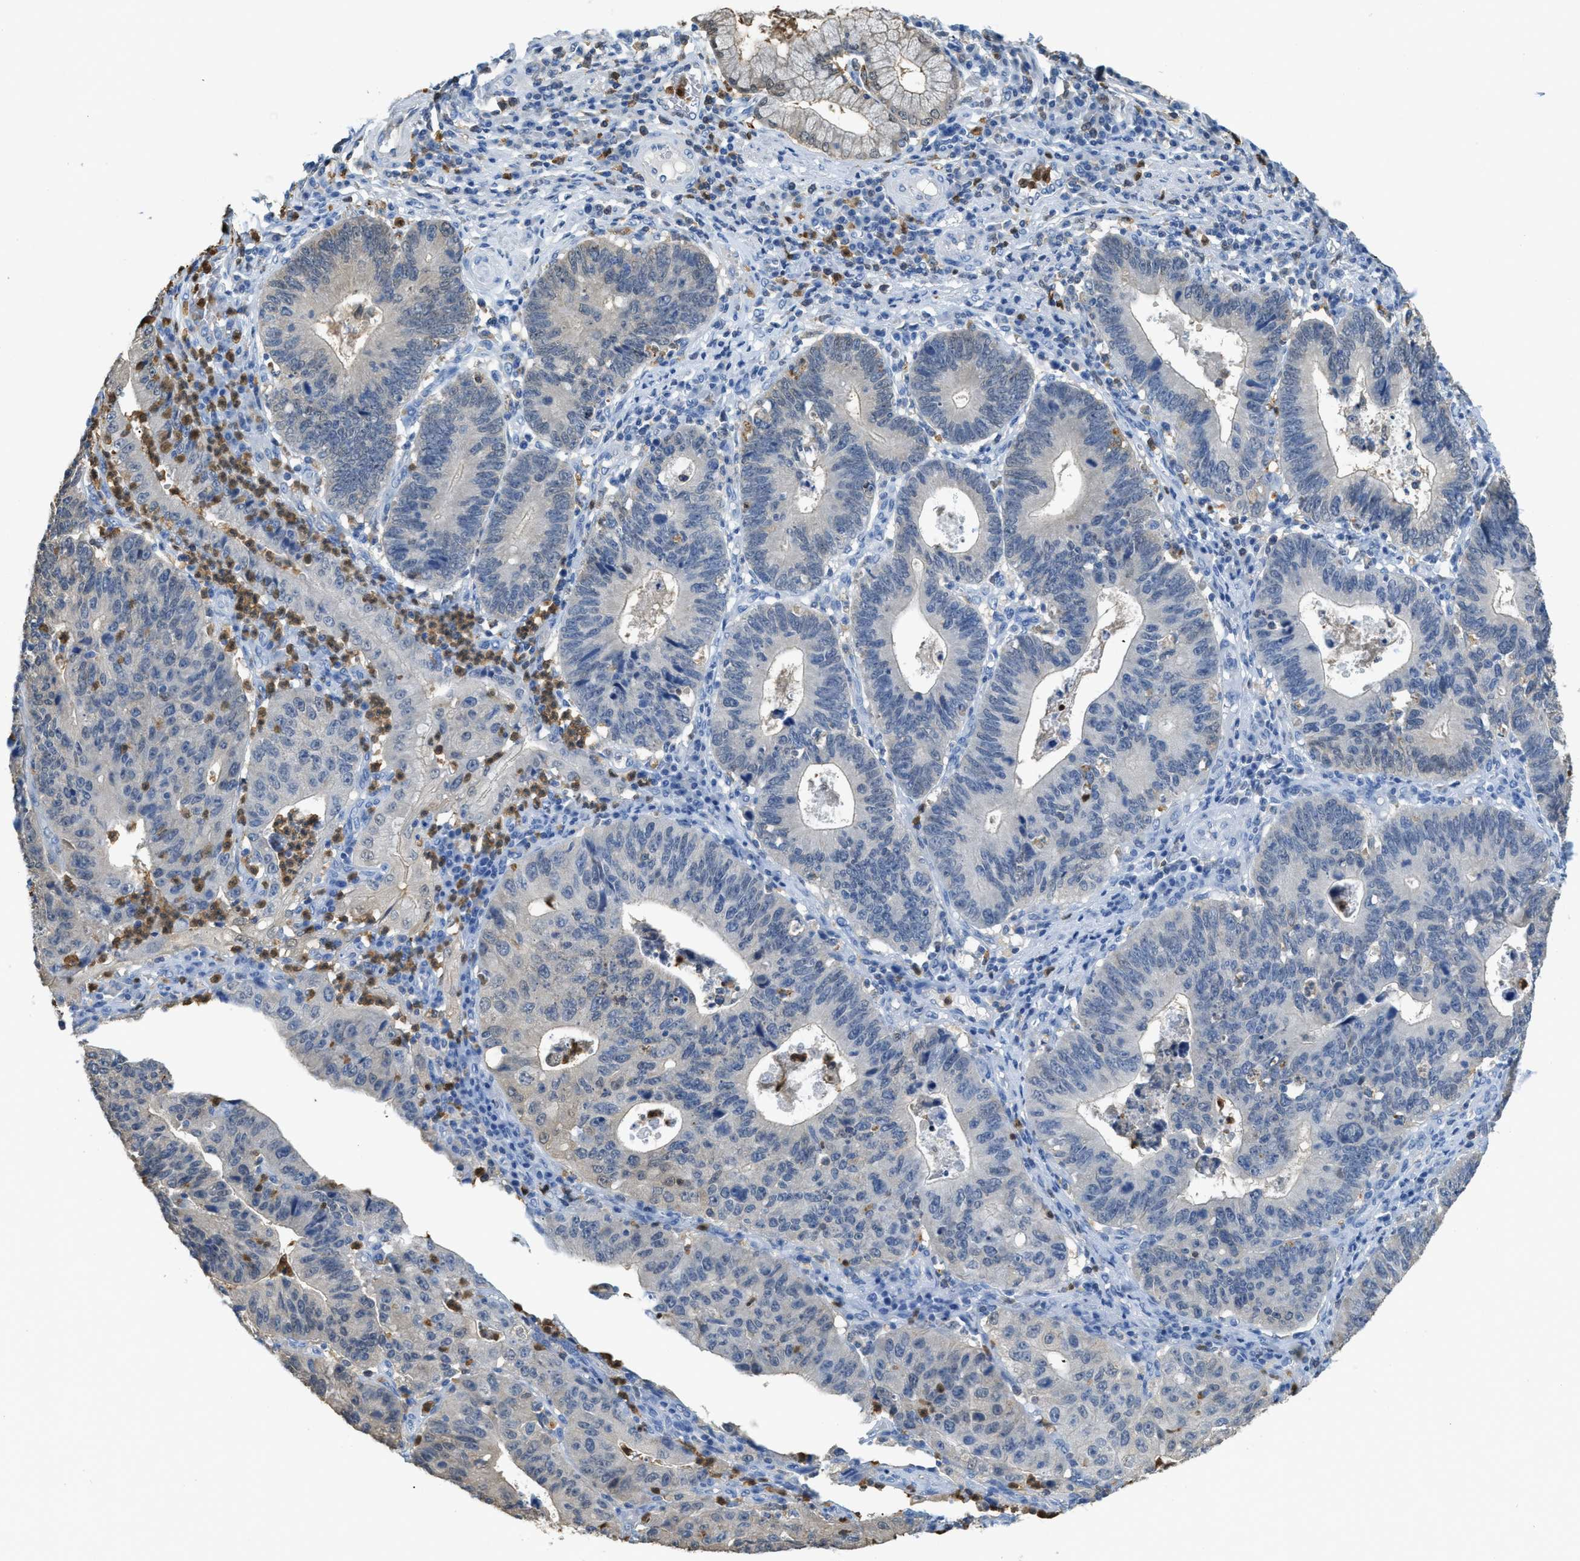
{"staining": {"intensity": "negative", "quantity": "none", "location": "none"}, "tissue": "stomach cancer", "cell_type": "Tumor cells", "image_type": "cancer", "snomed": [{"axis": "morphology", "description": "Adenocarcinoma, NOS"}, {"axis": "topography", "description": "Stomach"}], "caption": "Immunohistochemical staining of adenocarcinoma (stomach) displays no significant positivity in tumor cells.", "gene": "SERPINB1", "patient": {"sex": "male", "age": 59}}